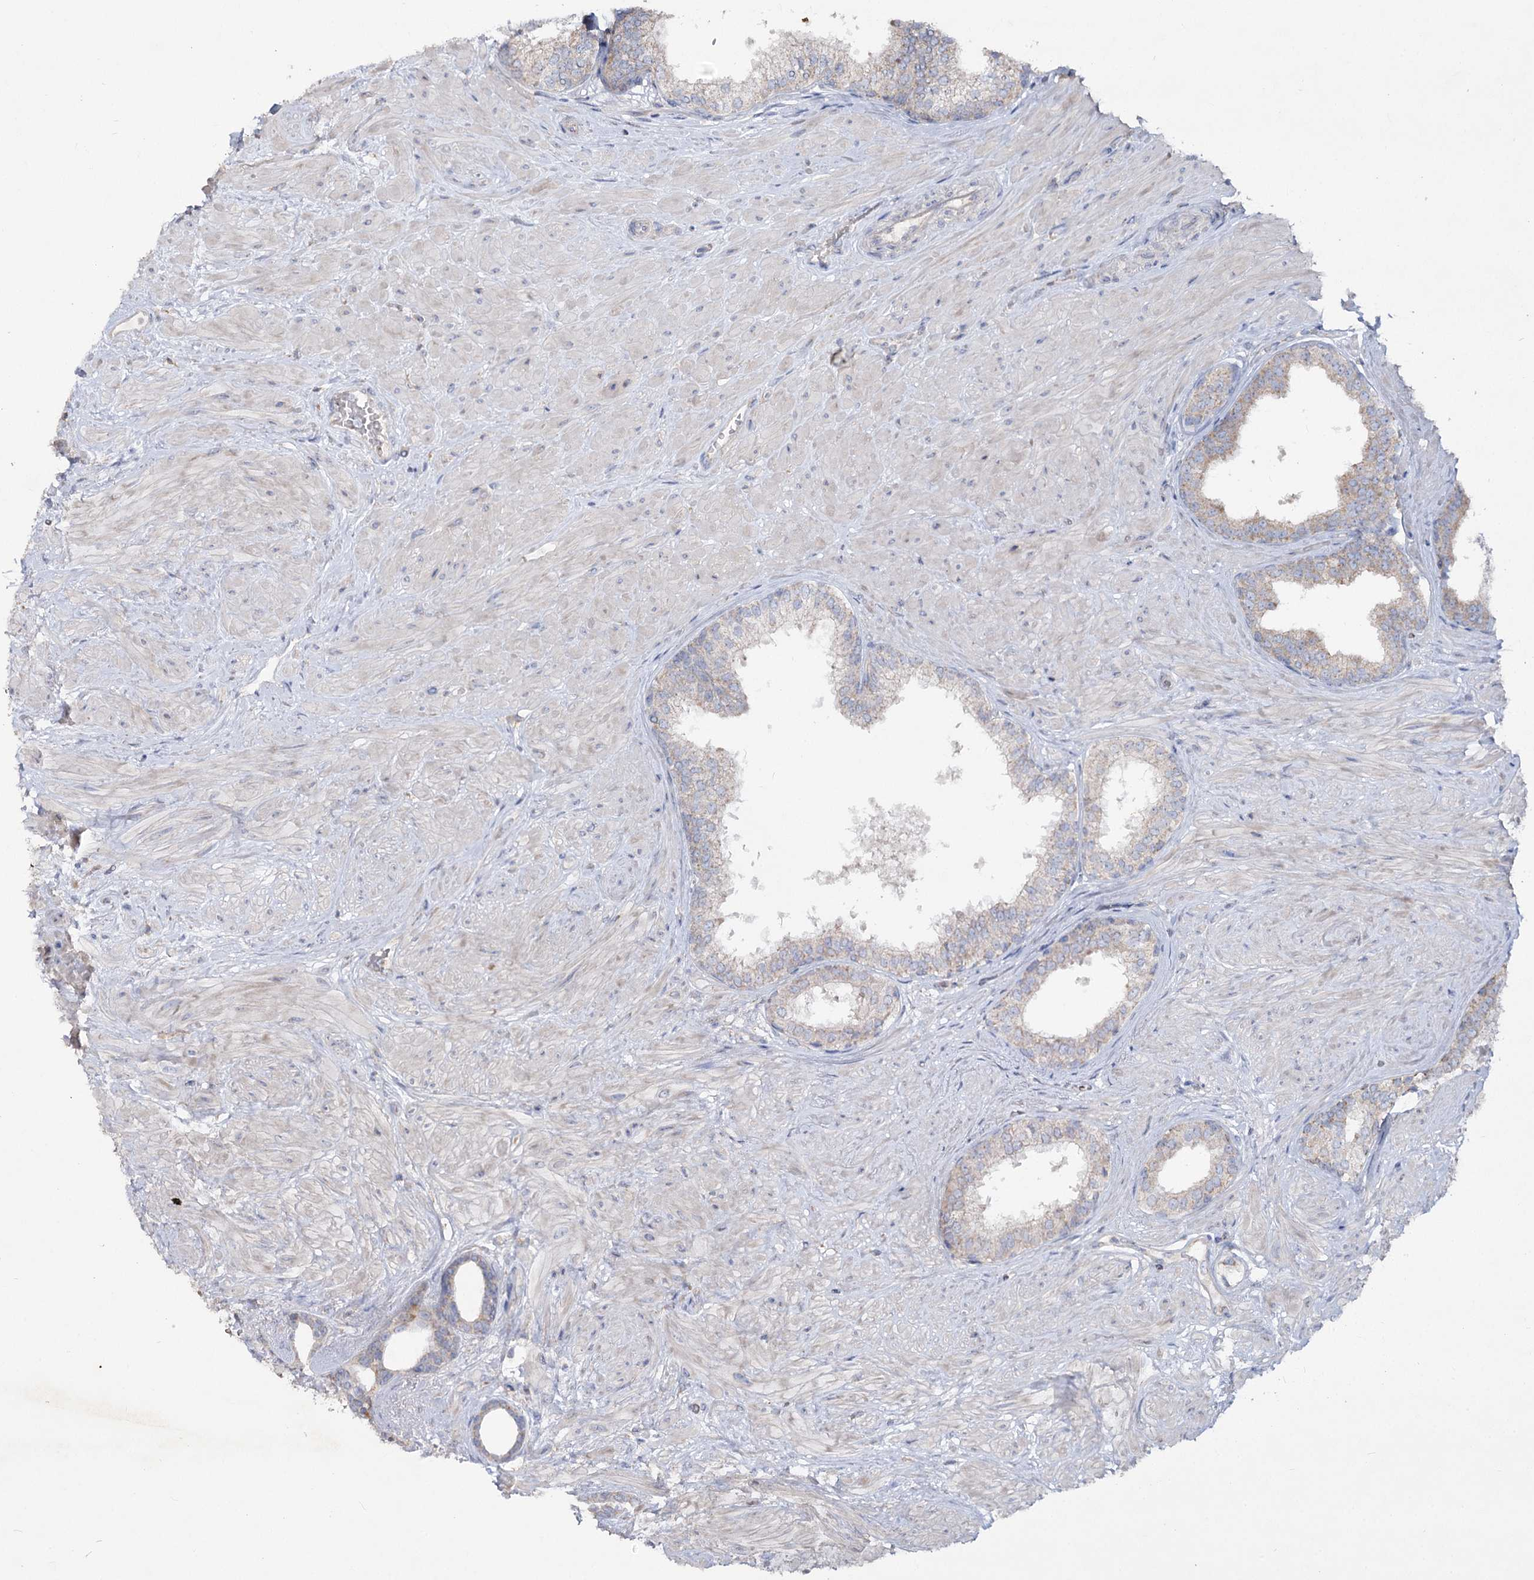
{"staining": {"intensity": "weak", "quantity": "<25%", "location": "cytoplasmic/membranous"}, "tissue": "prostate", "cell_type": "Glandular cells", "image_type": "normal", "snomed": [{"axis": "morphology", "description": "Normal tissue, NOS"}, {"axis": "topography", "description": "Prostate"}], "caption": "DAB (3,3'-diaminobenzidine) immunohistochemical staining of unremarkable human prostate displays no significant expression in glandular cells. Nuclei are stained in blue.", "gene": "TMEM187", "patient": {"sex": "male", "age": 48}}